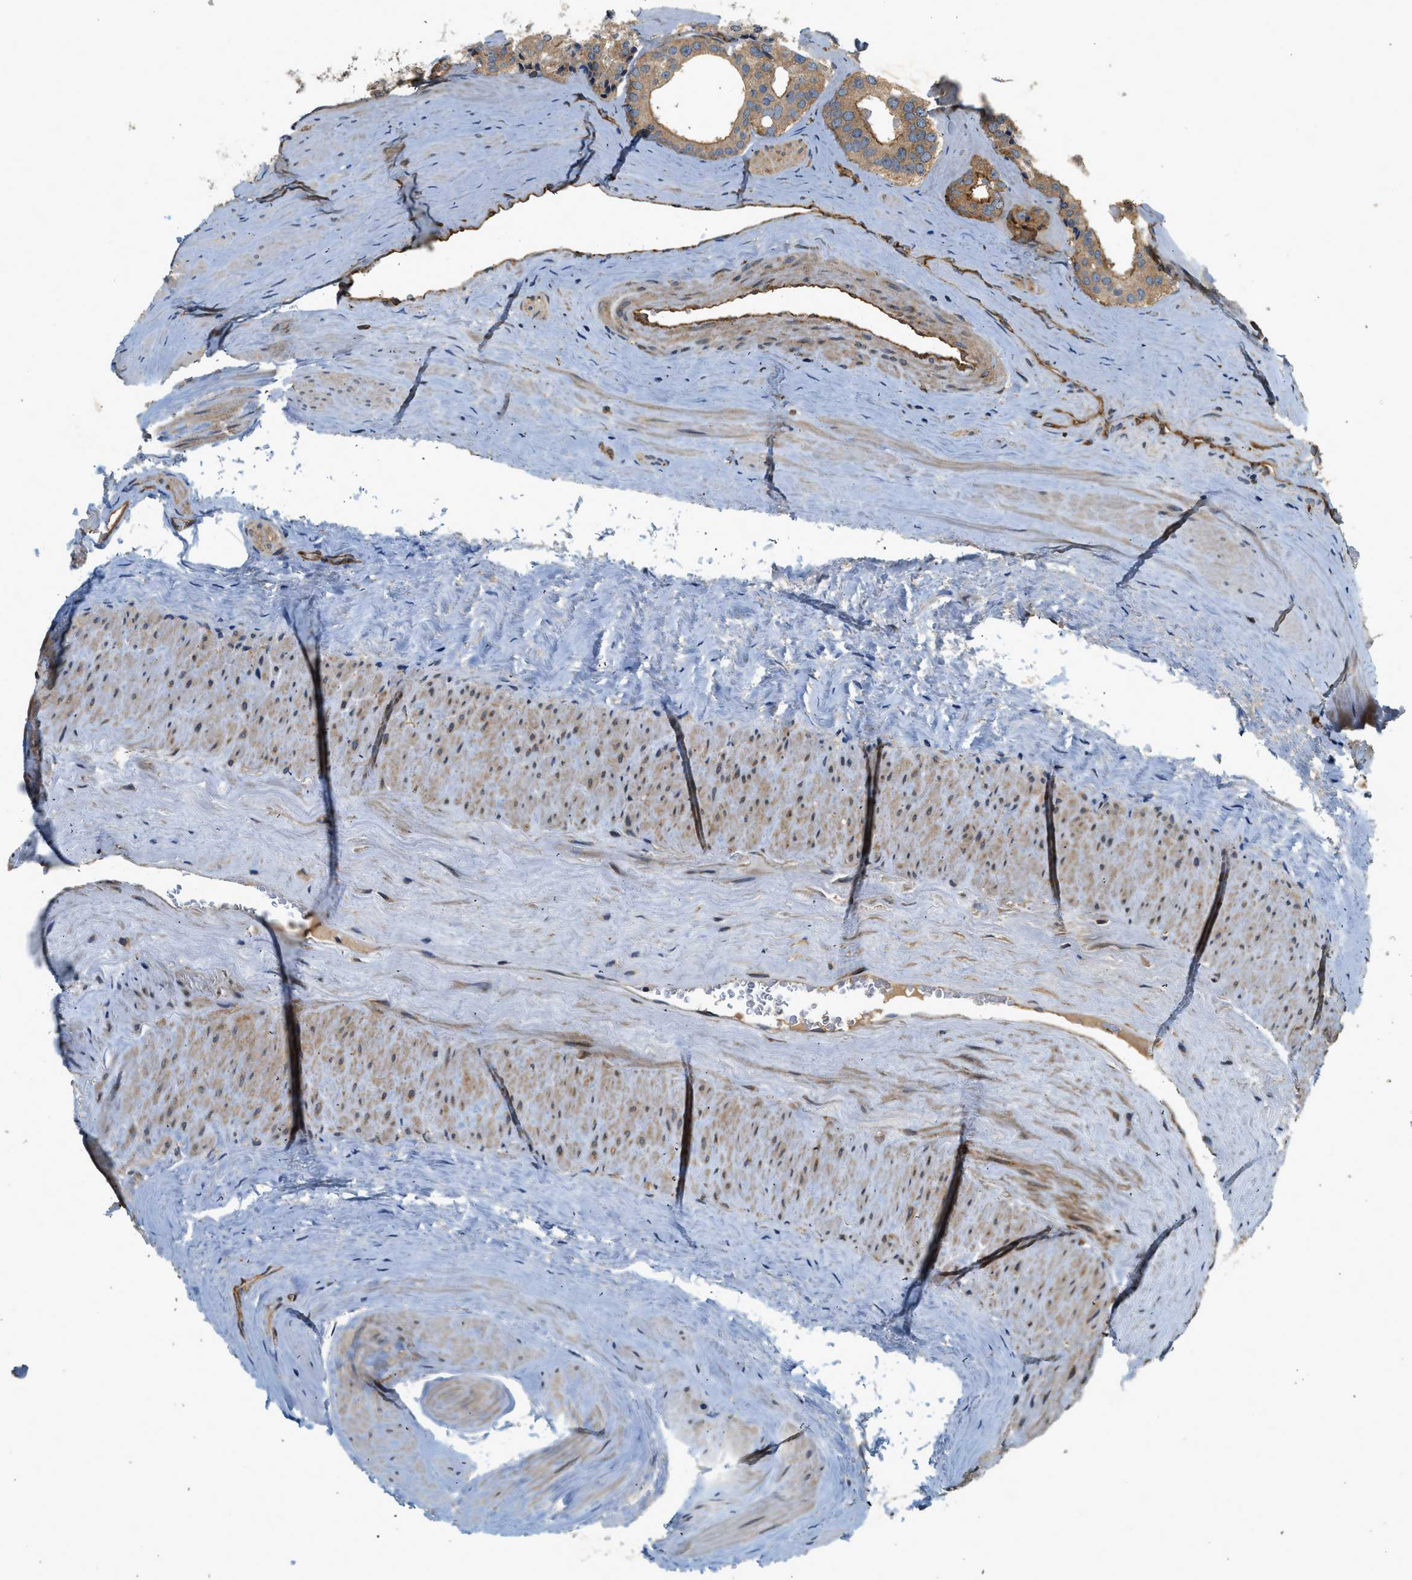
{"staining": {"intensity": "moderate", "quantity": ">75%", "location": "cytoplasmic/membranous"}, "tissue": "prostate cancer", "cell_type": "Tumor cells", "image_type": "cancer", "snomed": [{"axis": "morphology", "description": "Adenocarcinoma, High grade"}, {"axis": "topography", "description": "Prostate"}], "caption": "An image of adenocarcinoma (high-grade) (prostate) stained for a protein reveals moderate cytoplasmic/membranous brown staining in tumor cells. The staining was performed using DAB (3,3'-diaminobenzidine), with brown indicating positive protein expression. Nuclei are stained blue with hematoxylin.", "gene": "HIP1", "patient": {"sex": "male", "age": 60}}